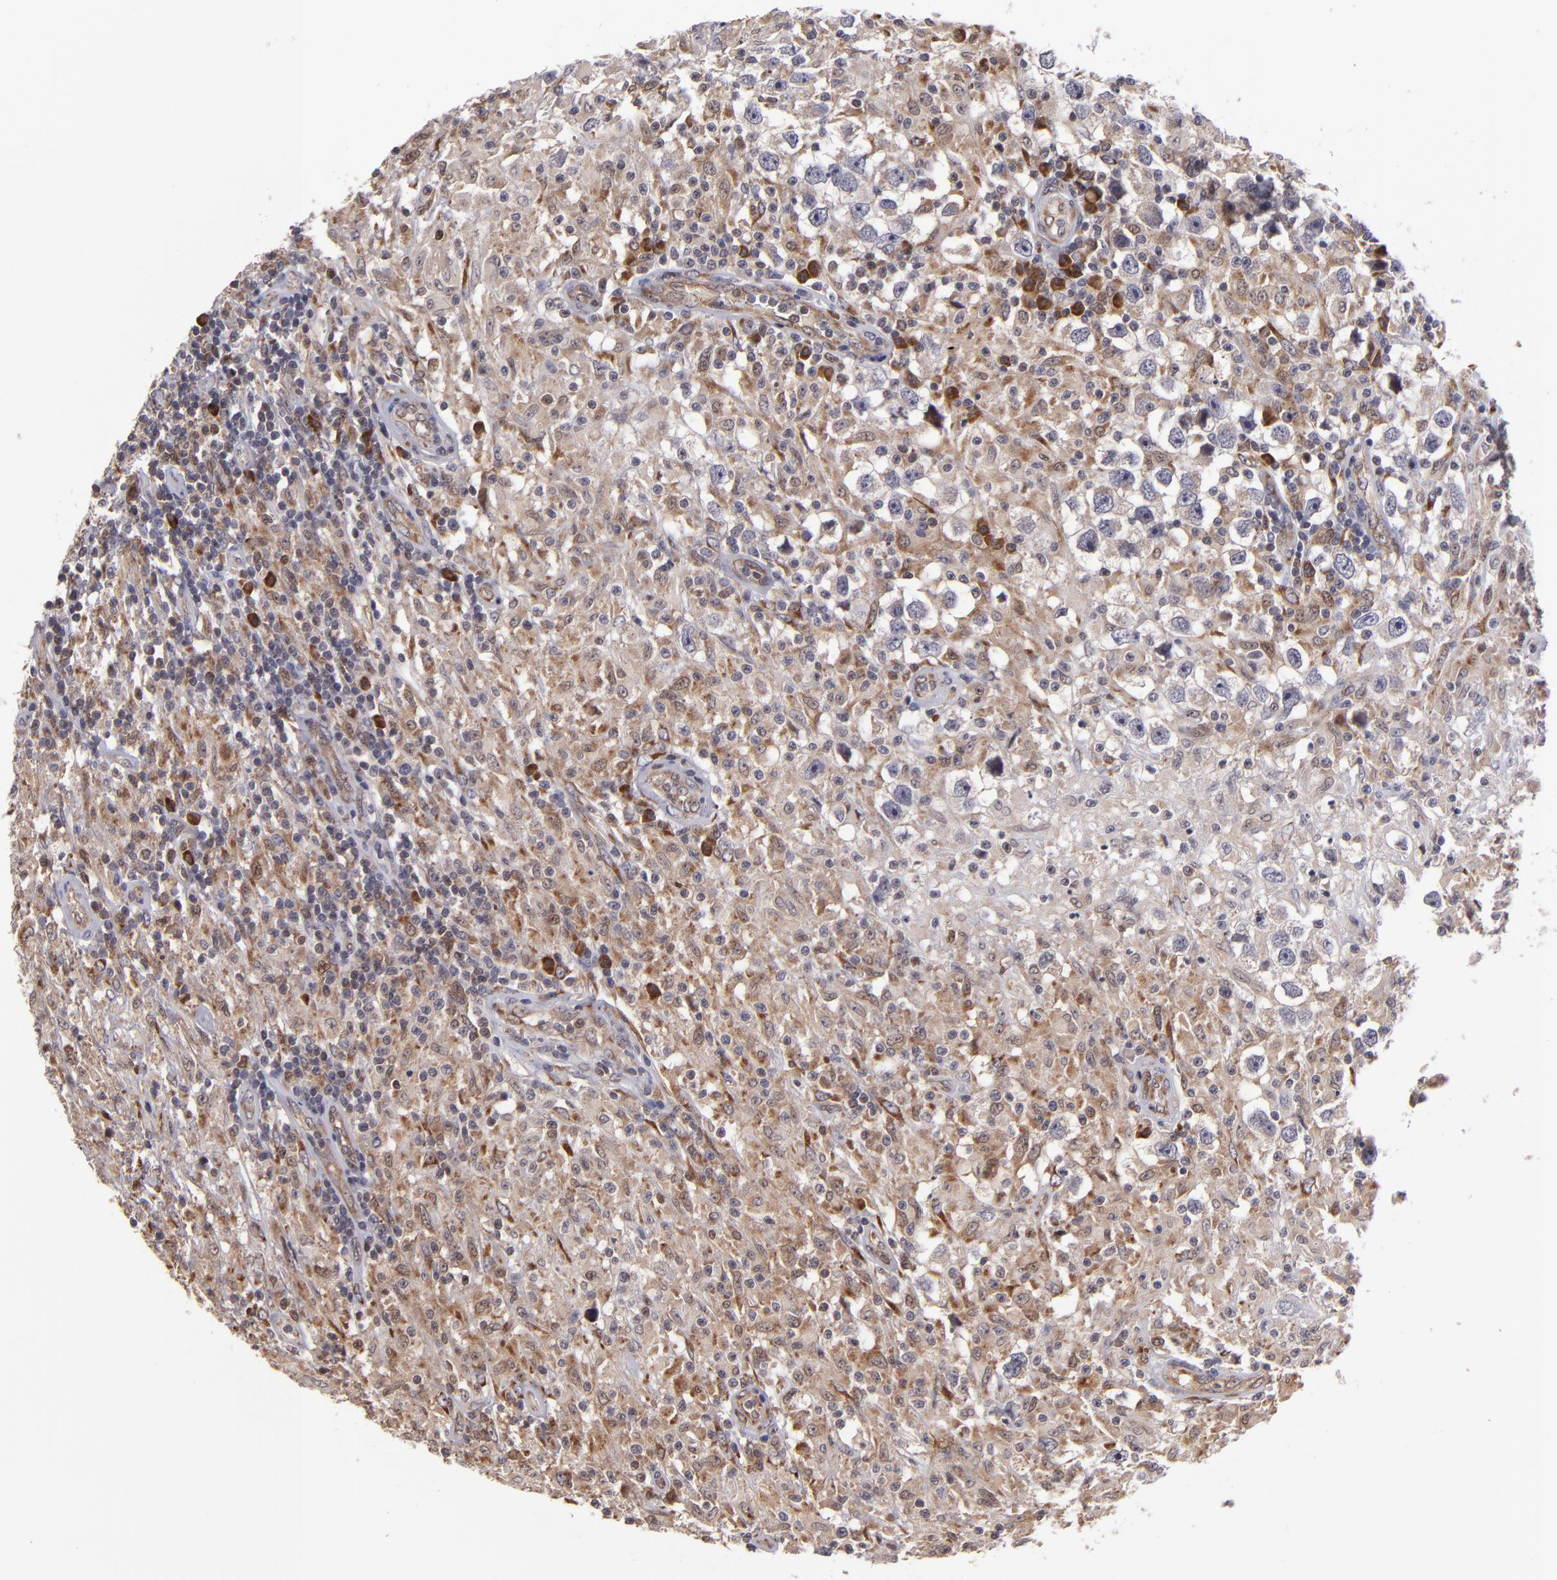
{"staining": {"intensity": "weak", "quantity": ">75%", "location": "cytoplasmic/membranous"}, "tissue": "testis cancer", "cell_type": "Tumor cells", "image_type": "cancer", "snomed": [{"axis": "morphology", "description": "Seminoma, NOS"}, {"axis": "topography", "description": "Testis"}], "caption": "IHC image of neoplastic tissue: human seminoma (testis) stained using immunohistochemistry exhibits low levels of weak protein expression localized specifically in the cytoplasmic/membranous of tumor cells, appearing as a cytoplasmic/membranous brown color.", "gene": "CASP1", "patient": {"sex": "male", "age": 34}}